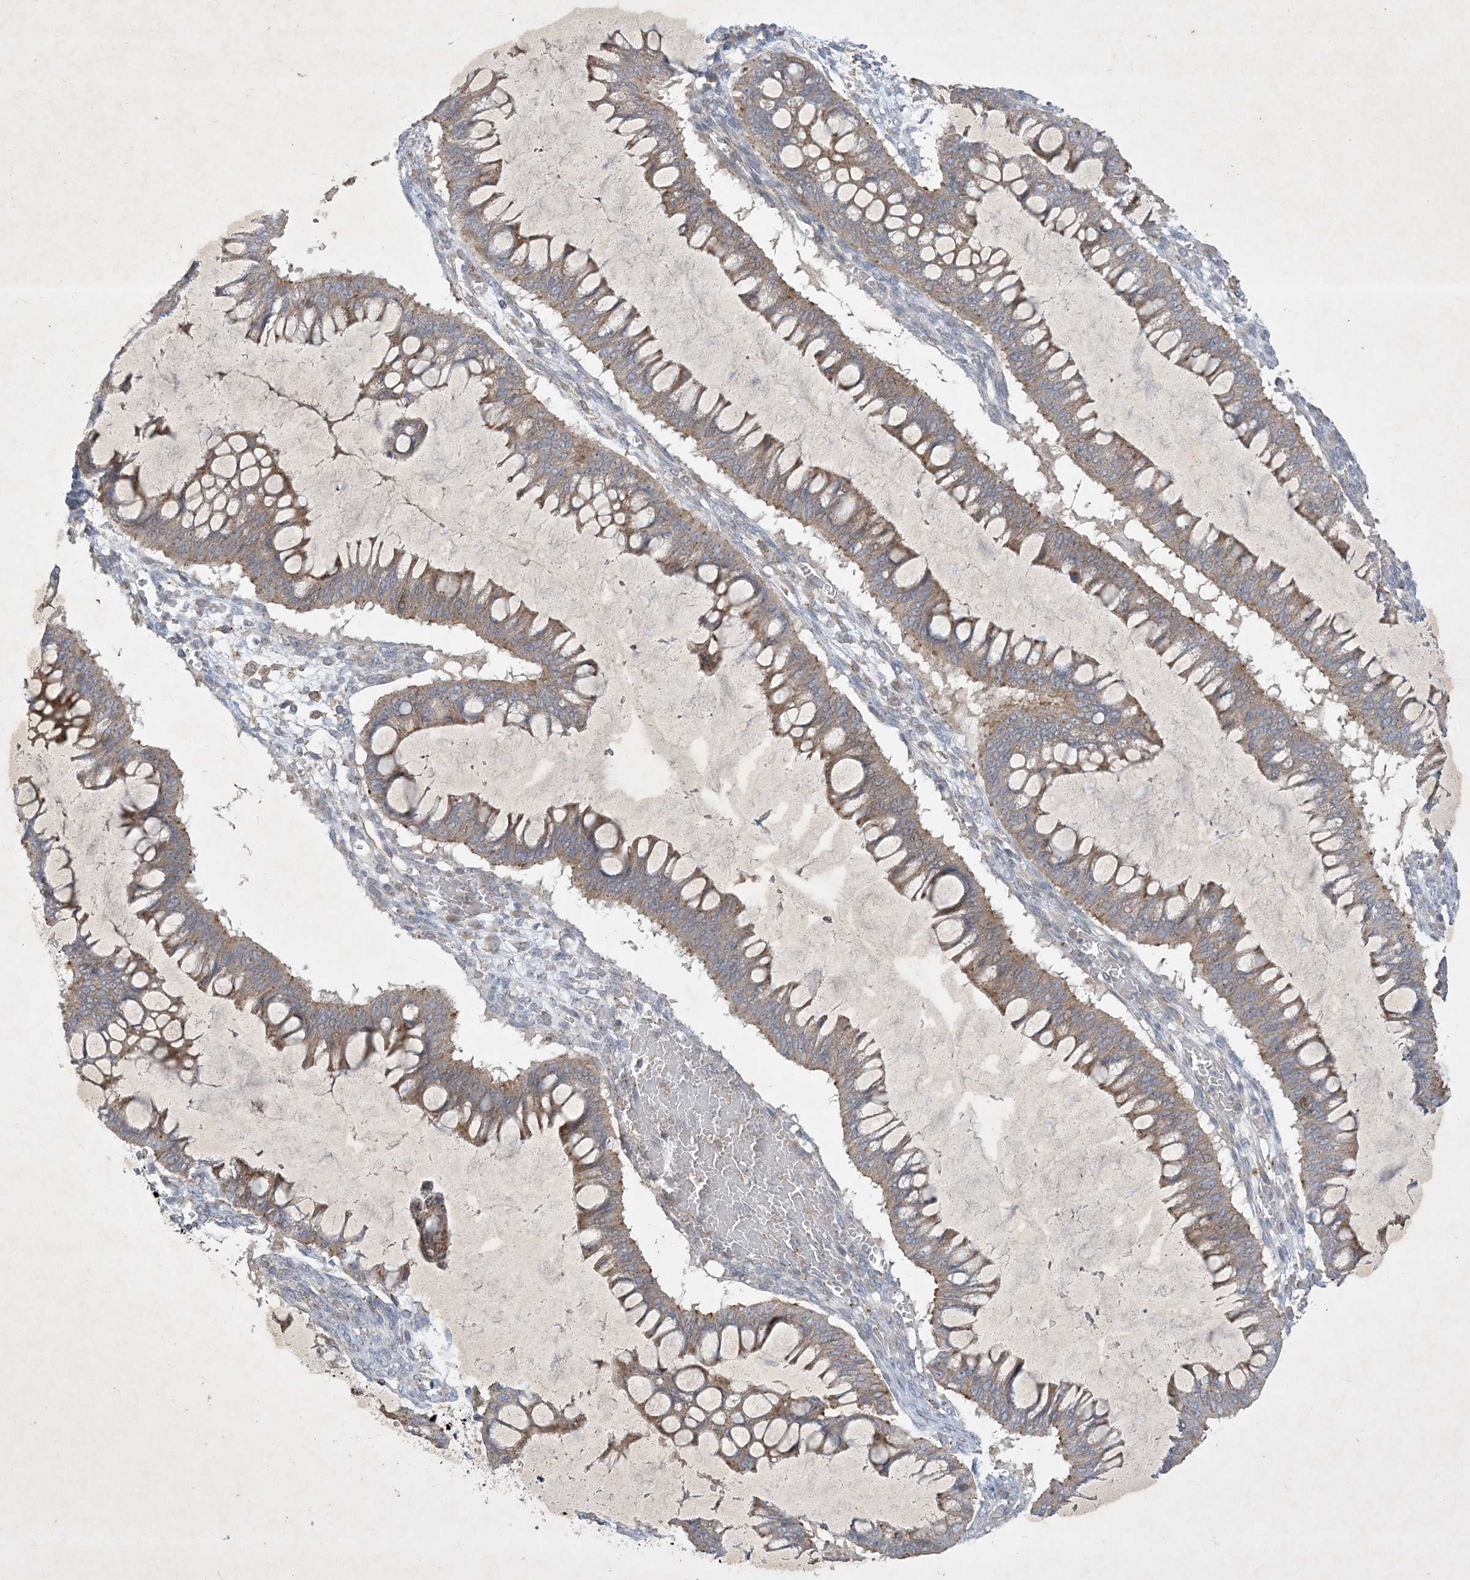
{"staining": {"intensity": "moderate", "quantity": ">75%", "location": "cytoplasmic/membranous"}, "tissue": "ovarian cancer", "cell_type": "Tumor cells", "image_type": "cancer", "snomed": [{"axis": "morphology", "description": "Cystadenocarcinoma, mucinous, NOS"}, {"axis": "topography", "description": "Ovary"}], "caption": "An image of ovarian cancer (mucinous cystadenocarcinoma) stained for a protein displays moderate cytoplasmic/membranous brown staining in tumor cells. Ihc stains the protein of interest in brown and the nuclei are stained blue.", "gene": "MRPS18A", "patient": {"sex": "female", "age": 73}}